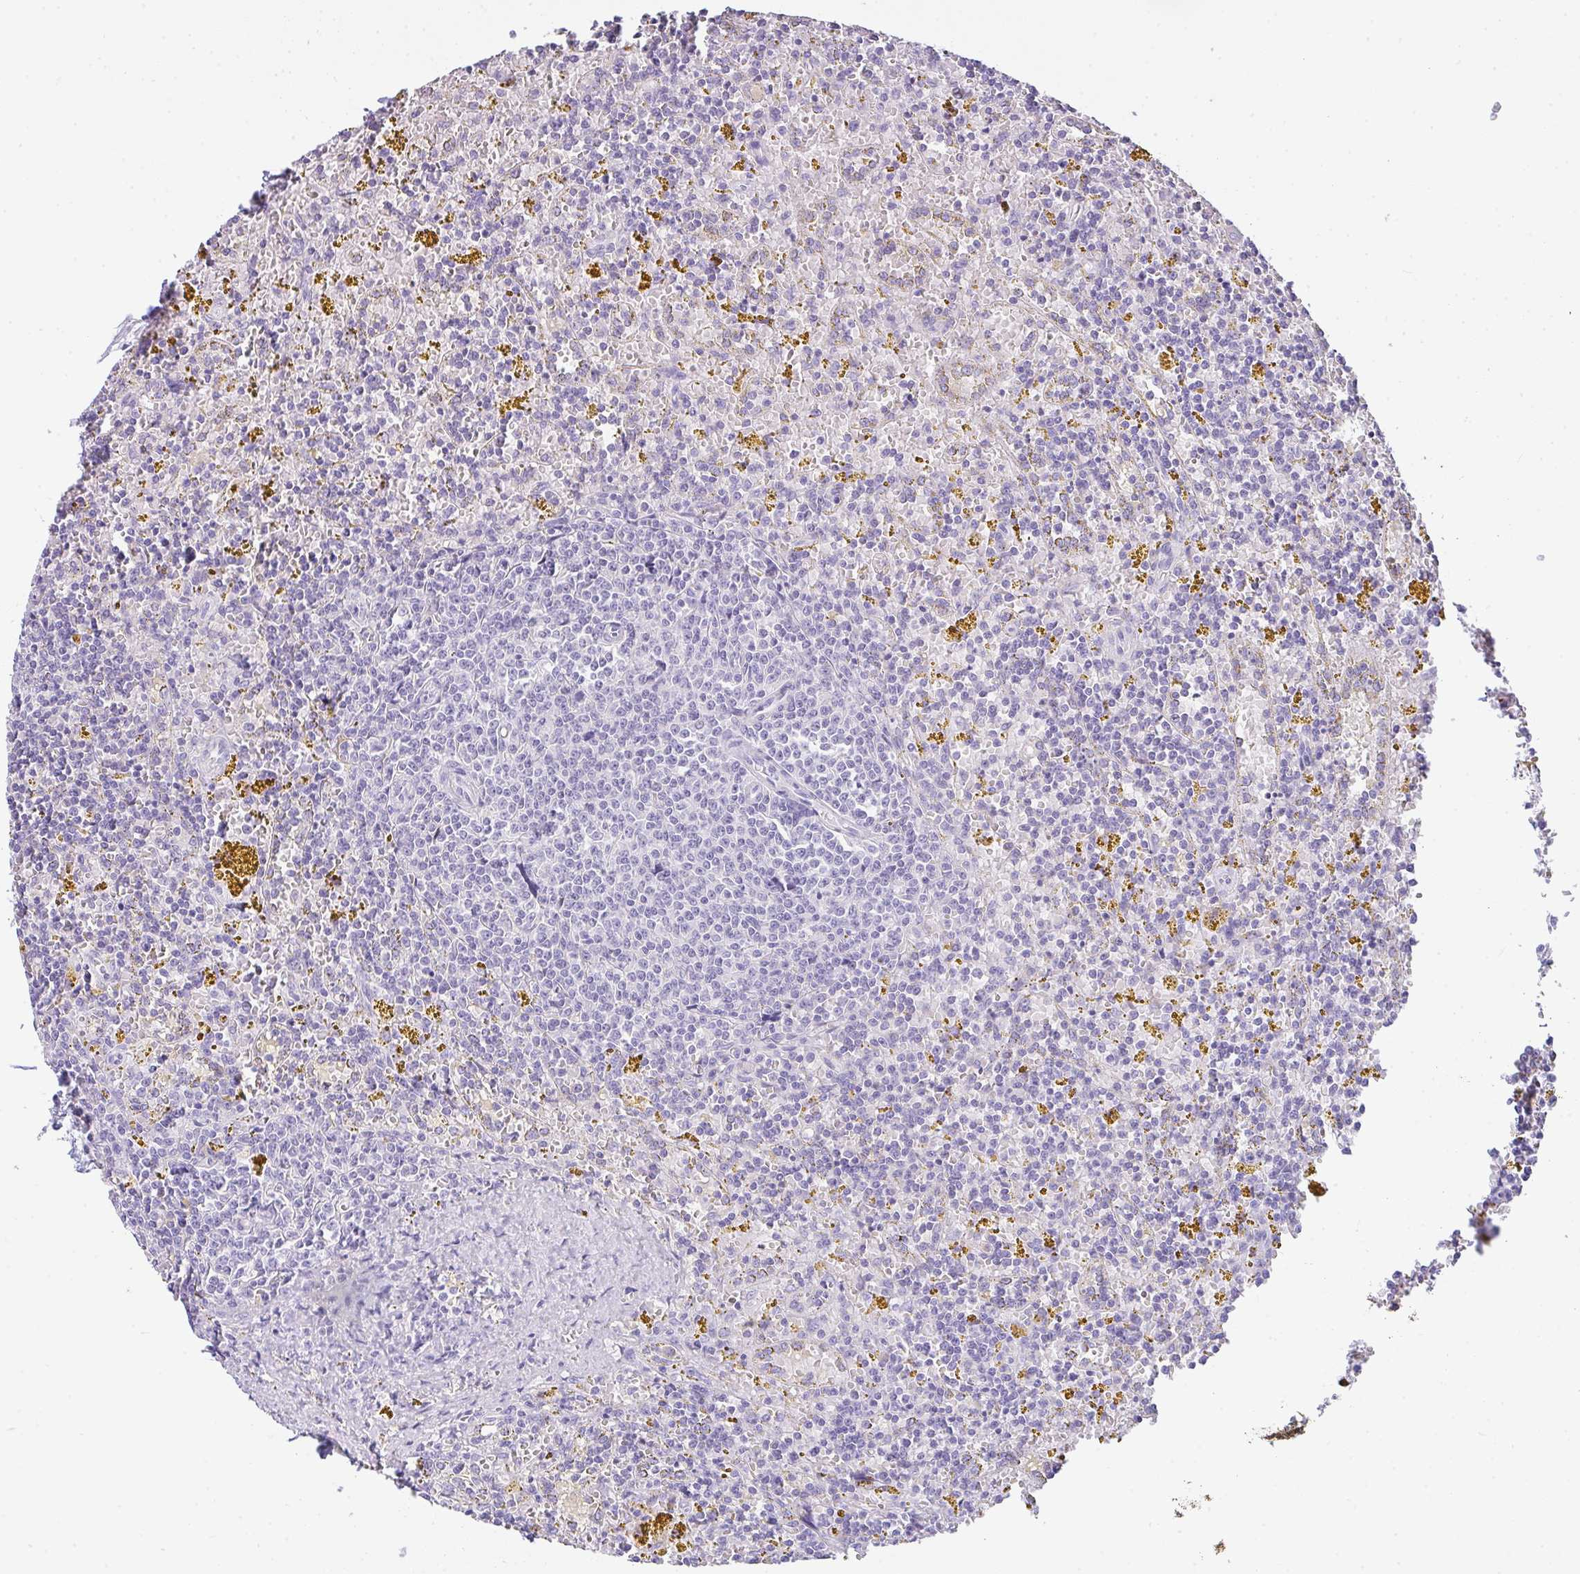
{"staining": {"intensity": "negative", "quantity": "none", "location": "none"}, "tissue": "lymphoma", "cell_type": "Tumor cells", "image_type": "cancer", "snomed": [{"axis": "morphology", "description": "Malignant lymphoma, non-Hodgkin's type, Low grade"}, {"axis": "topography", "description": "Spleen"}, {"axis": "topography", "description": "Lymph node"}], "caption": "A histopathology image of human low-grade malignant lymphoma, non-Hodgkin's type is negative for staining in tumor cells.", "gene": "COX7B", "patient": {"sex": "female", "age": 66}}